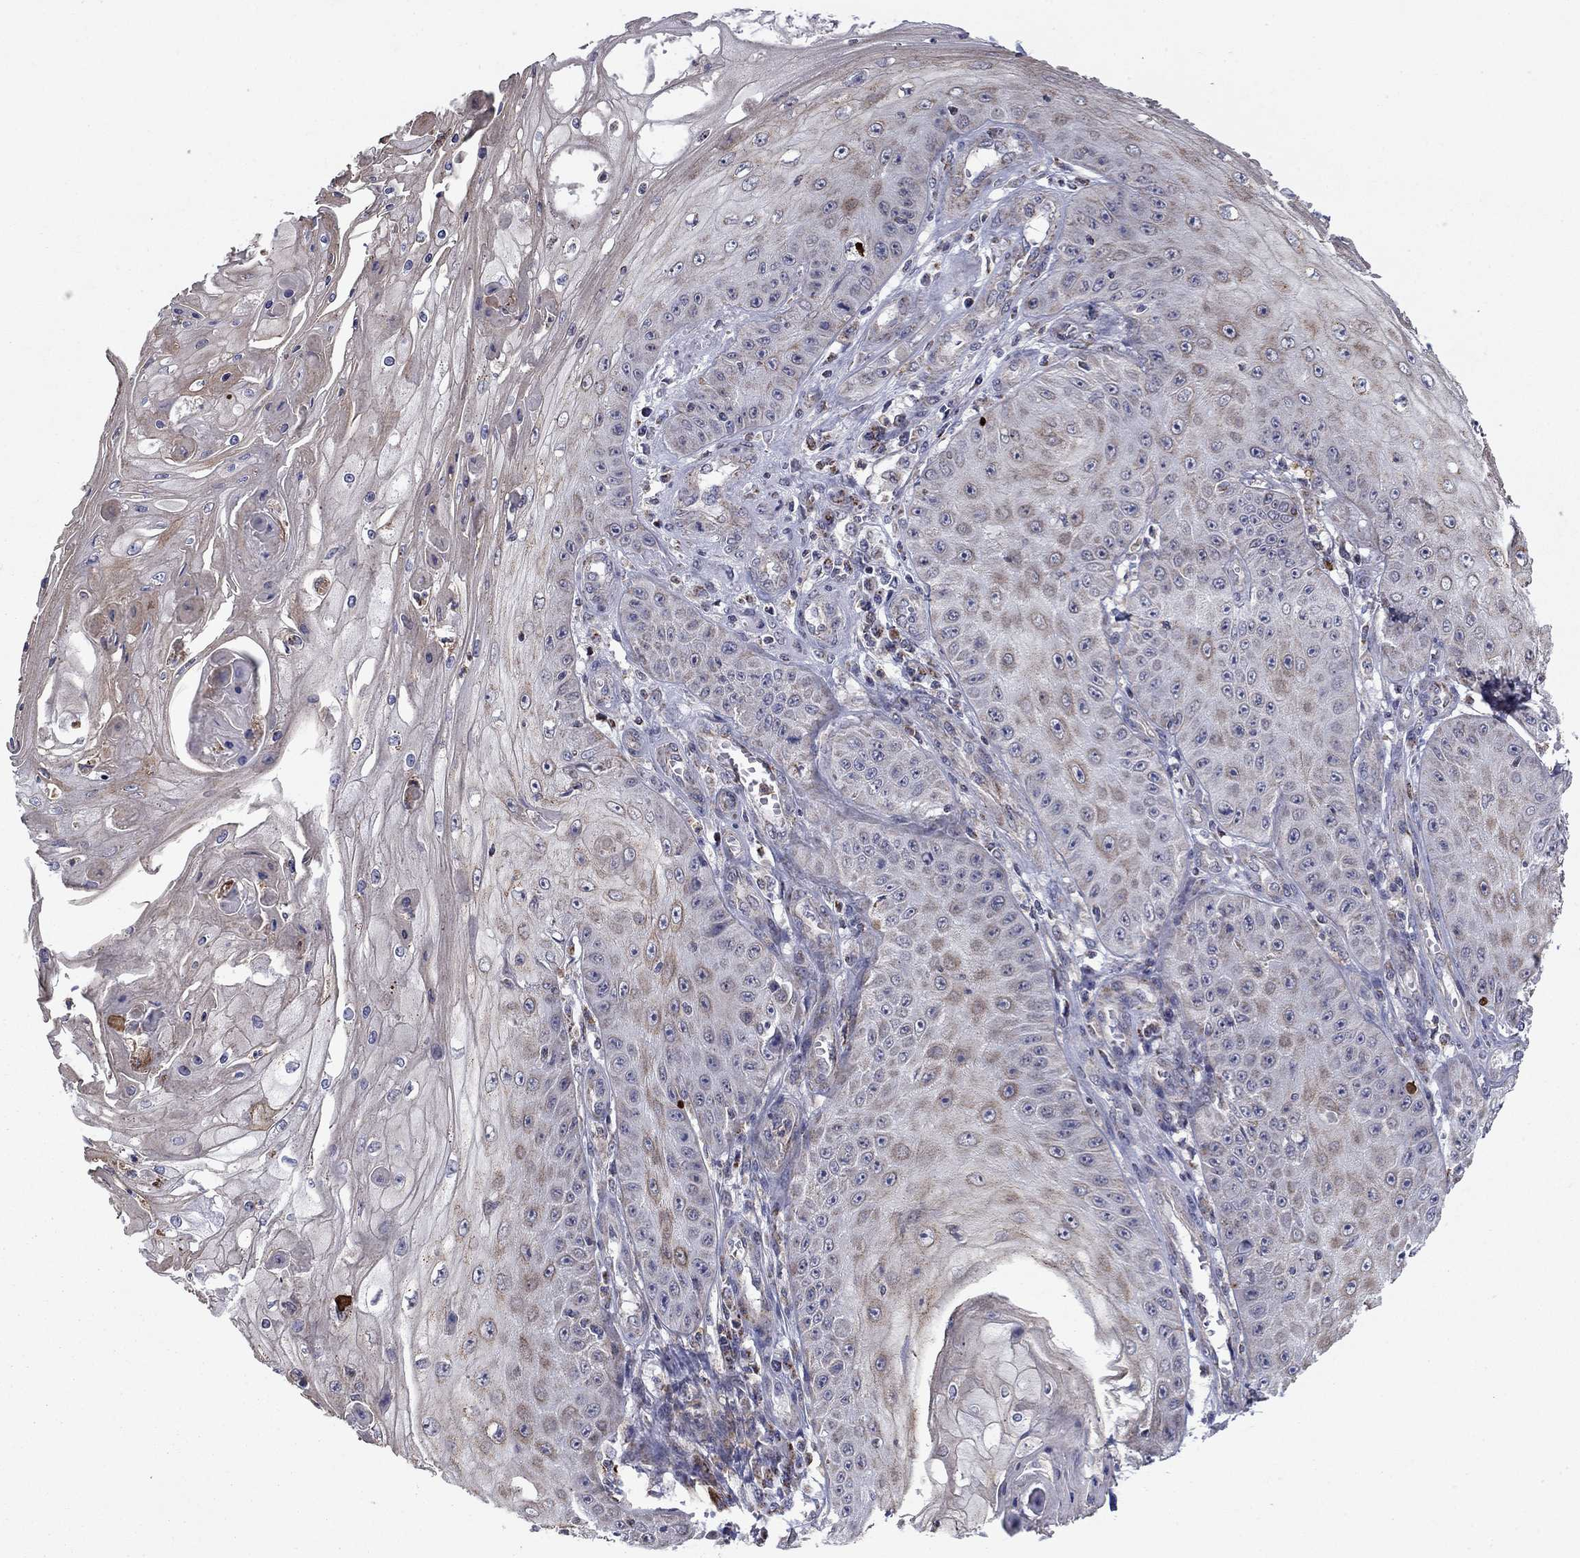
{"staining": {"intensity": "weak", "quantity": "<25%", "location": "cytoplasmic/membranous"}, "tissue": "skin cancer", "cell_type": "Tumor cells", "image_type": "cancer", "snomed": [{"axis": "morphology", "description": "Squamous cell carcinoma, NOS"}, {"axis": "topography", "description": "Skin"}], "caption": "IHC histopathology image of skin cancer stained for a protein (brown), which displays no expression in tumor cells. (DAB IHC, high magnification).", "gene": "DOP1B", "patient": {"sex": "male", "age": 70}}